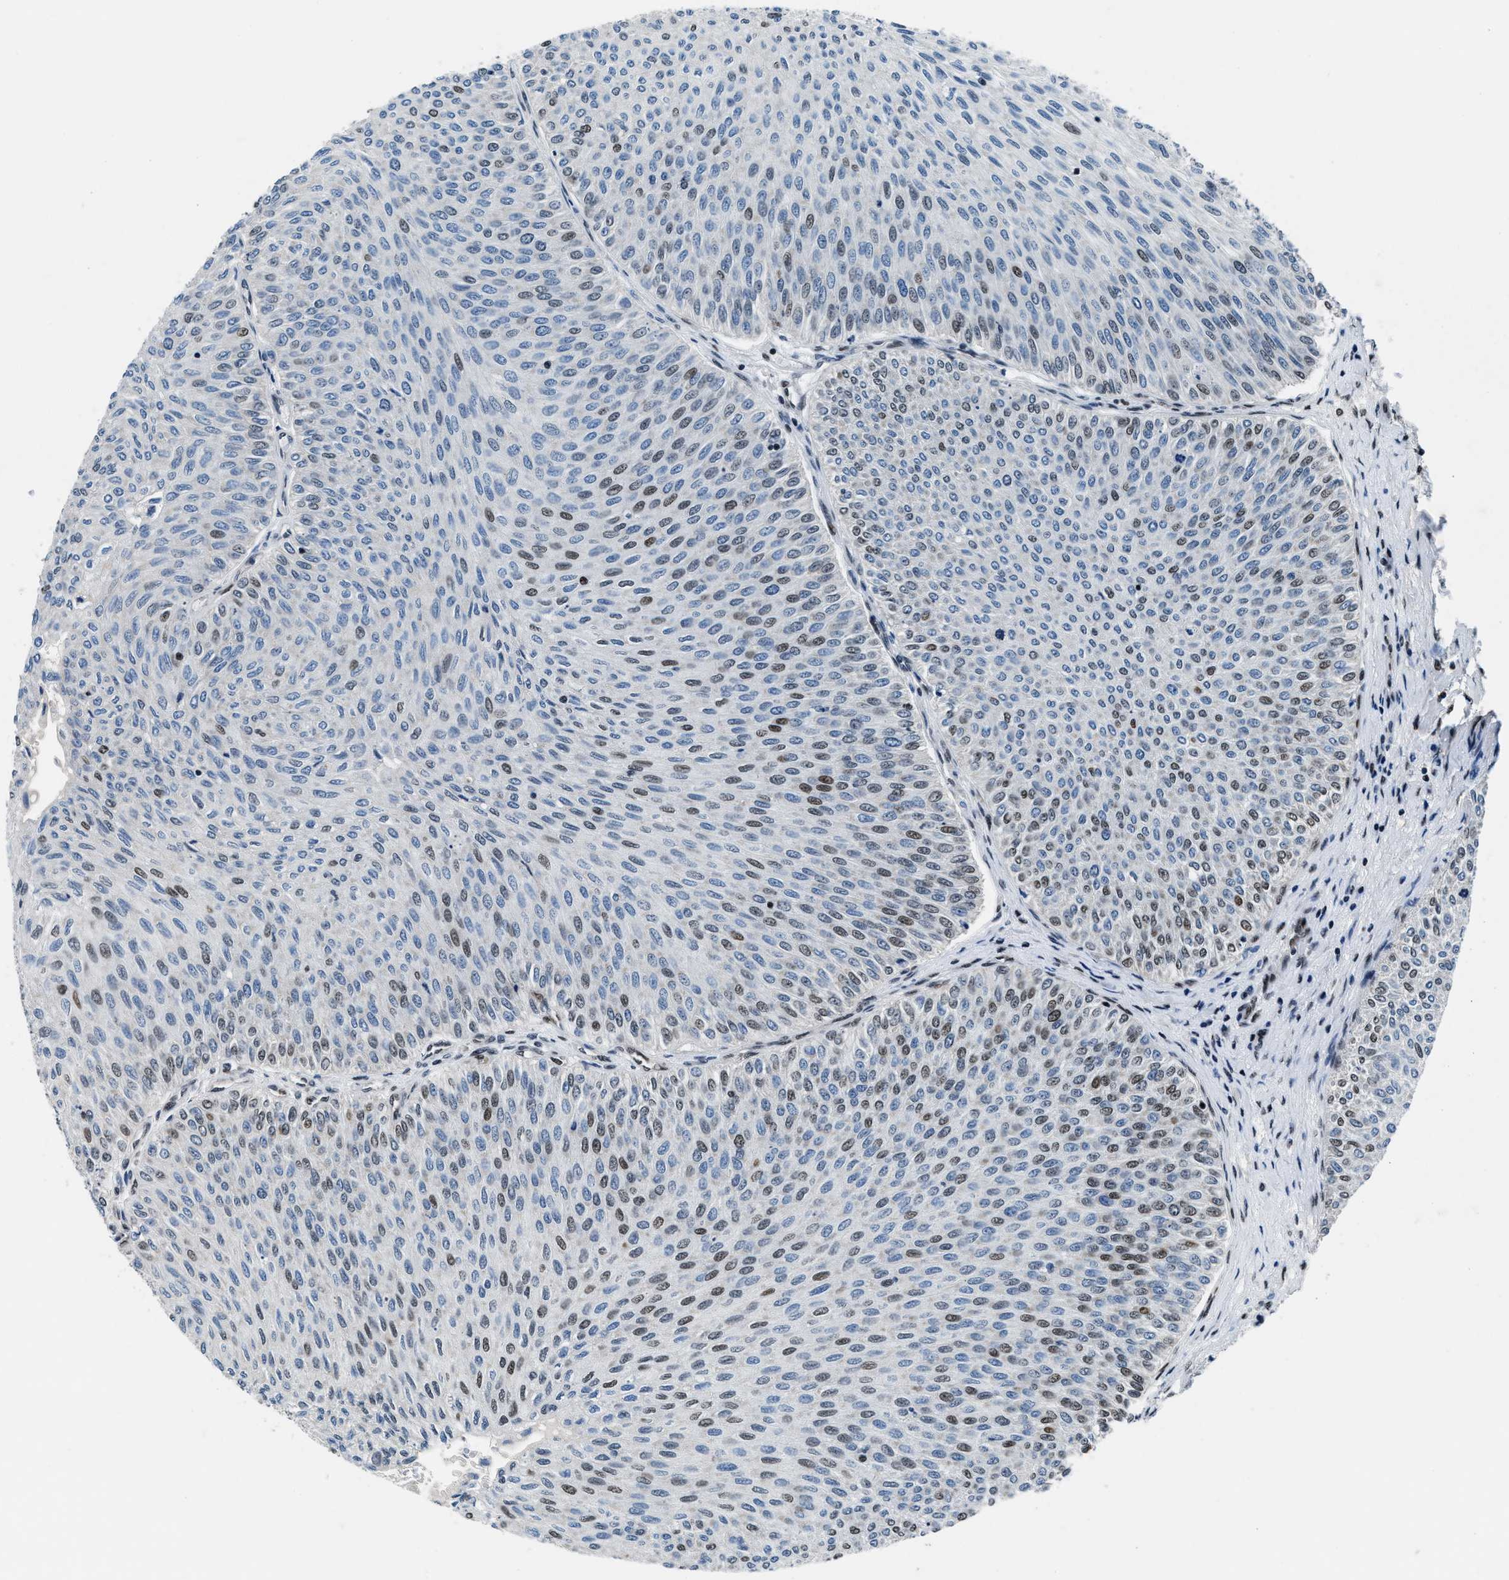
{"staining": {"intensity": "moderate", "quantity": "<25%", "location": "nuclear"}, "tissue": "urothelial cancer", "cell_type": "Tumor cells", "image_type": "cancer", "snomed": [{"axis": "morphology", "description": "Urothelial carcinoma, Low grade"}, {"axis": "topography", "description": "Urinary bladder"}], "caption": "Protein expression analysis of human urothelial carcinoma (low-grade) reveals moderate nuclear staining in about <25% of tumor cells. (DAB = brown stain, brightfield microscopy at high magnification).", "gene": "PRRC2B", "patient": {"sex": "male", "age": 78}}